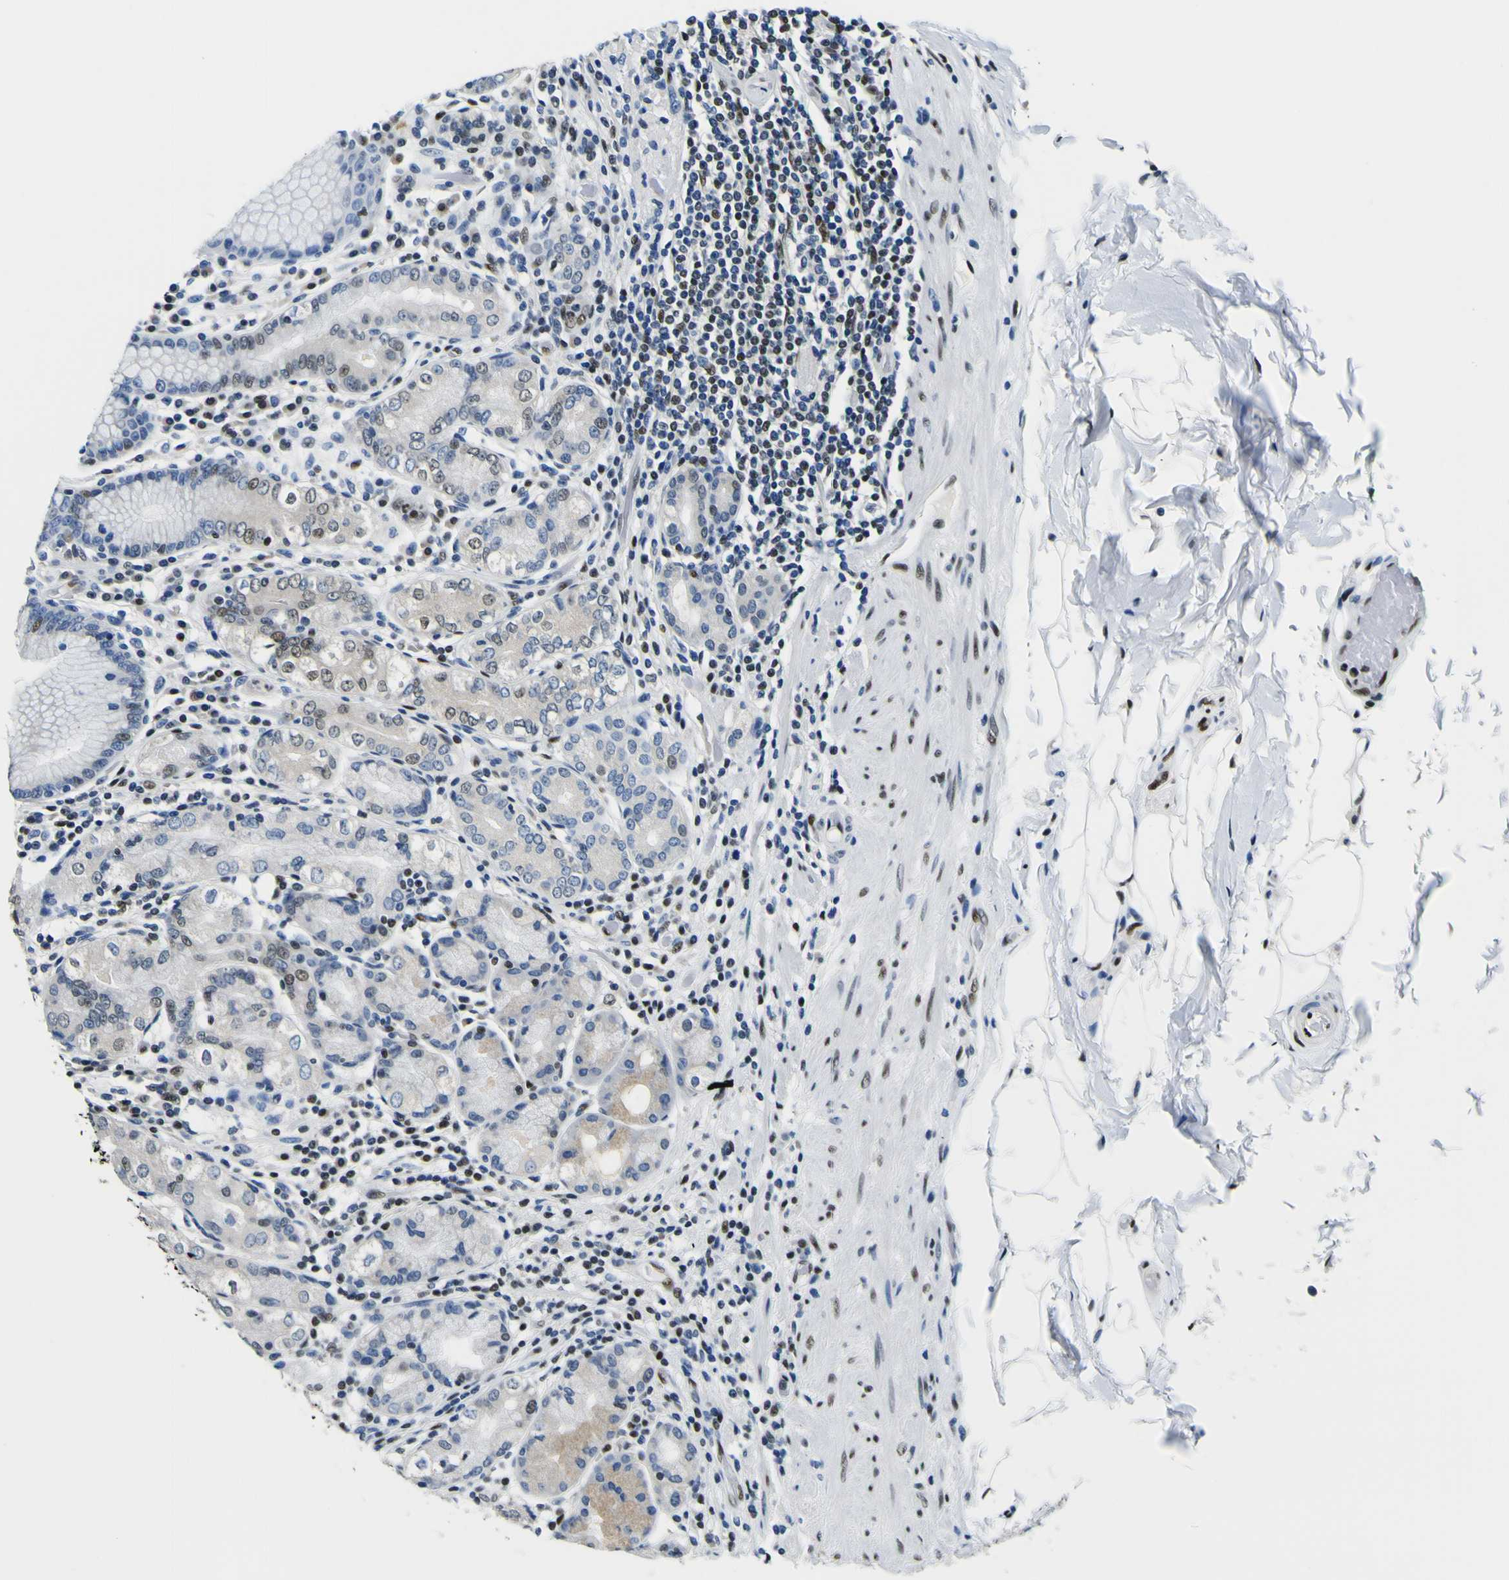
{"staining": {"intensity": "weak", "quantity": "<25%", "location": "cytoplasmic/membranous,nuclear"}, "tissue": "stomach", "cell_type": "Glandular cells", "image_type": "normal", "snomed": [{"axis": "morphology", "description": "Normal tissue, NOS"}, {"axis": "topography", "description": "Stomach, lower"}], "caption": "Immunohistochemistry (IHC) micrograph of benign human stomach stained for a protein (brown), which displays no staining in glandular cells. (Stains: DAB (3,3'-diaminobenzidine) IHC with hematoxylin counter stain, Microscopy: brightfield microscopy at high magnification).", "gene": "SP1", "patient": {"sex": "female", "age": 76}}